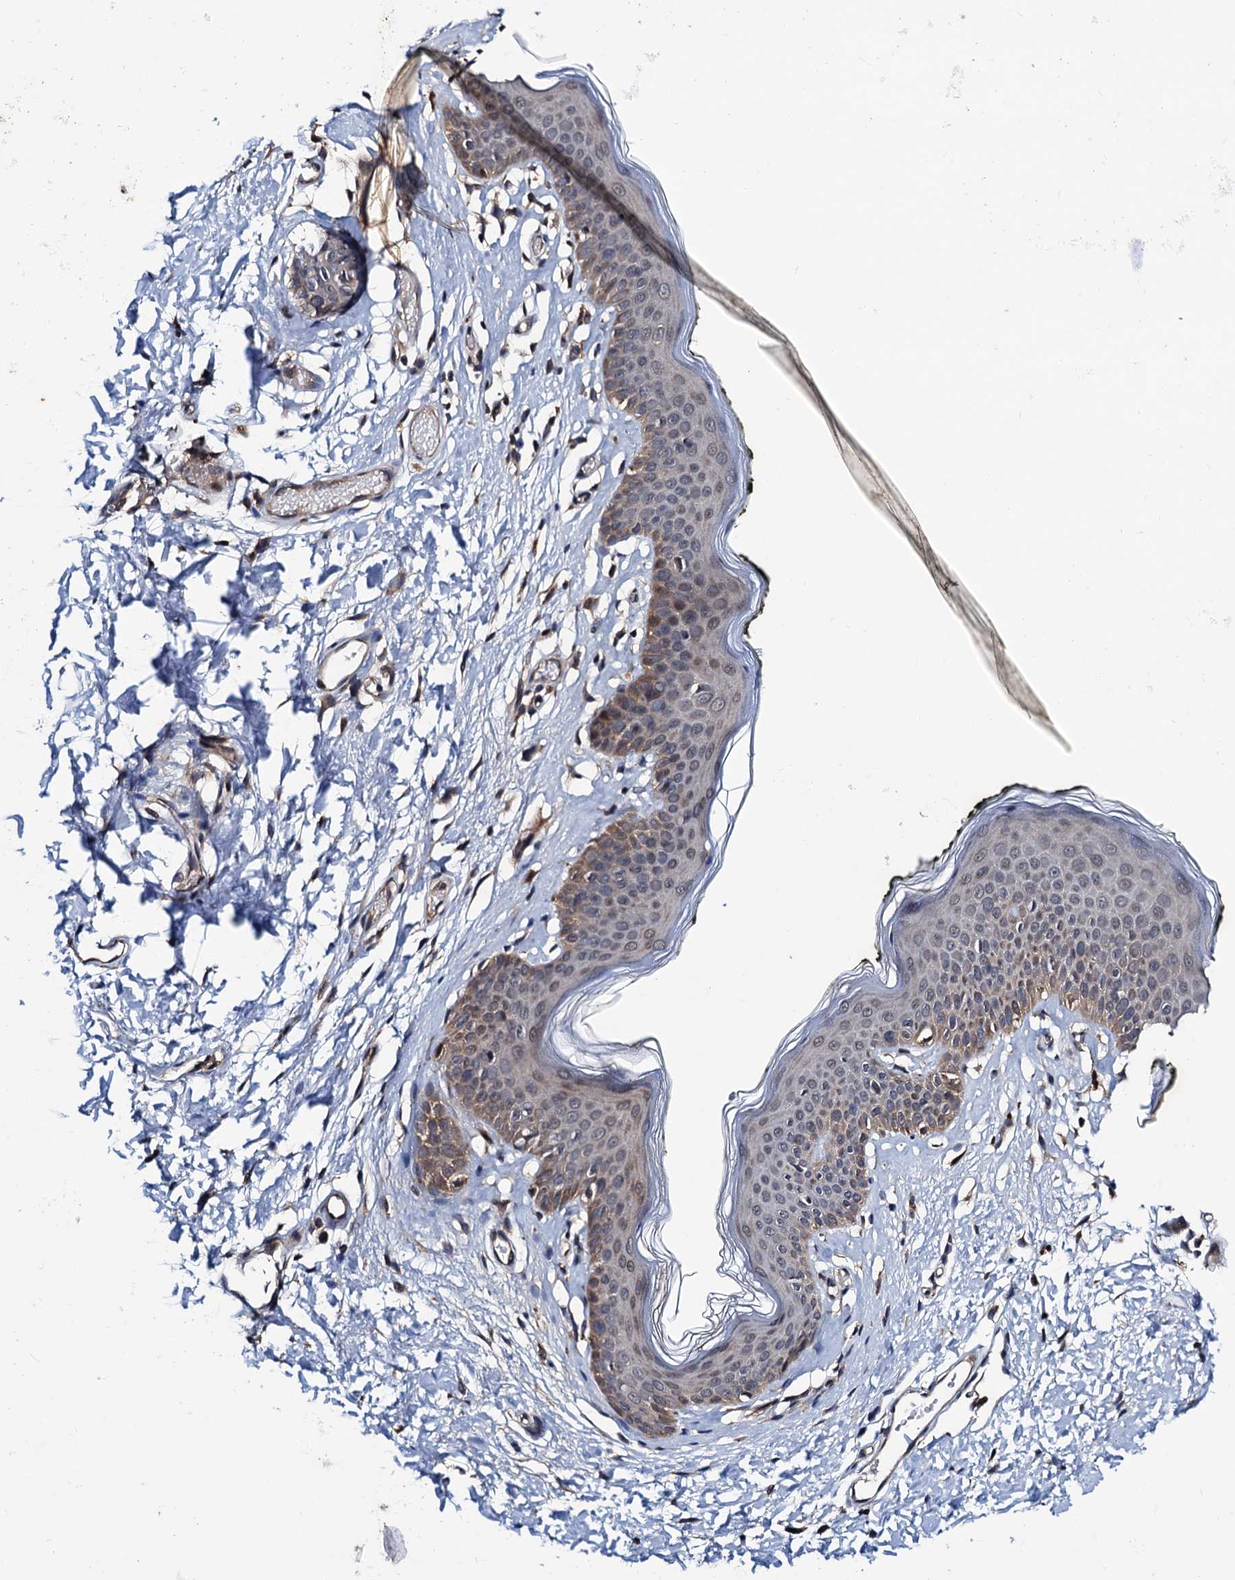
{"staining": {"intensity": "moderate", "quantity": "25%-75%", "location": "cytoplasmic/membranous"}, "tissue": "skin", "cell_type": "Epidermal cells", "image_type": "normal", "snomed": [{"axis": "morphology", "description": "Normal tissue, NOS"}, {"axis": "morphology", "description": "Inflammation, NOS"}, {"axis": "topography", "description": "Vulva"}], "caption": "A high-resolution photomicrograph shows immunohistochemistry staining of normal skin, which displays moderate cytoplasmic/membranous staining in approximately 25%-75% of epidermal cells. Nuclei are stained in blue.", "gene": "NAA16", "patient": {"sex": "female", "age": 84}}